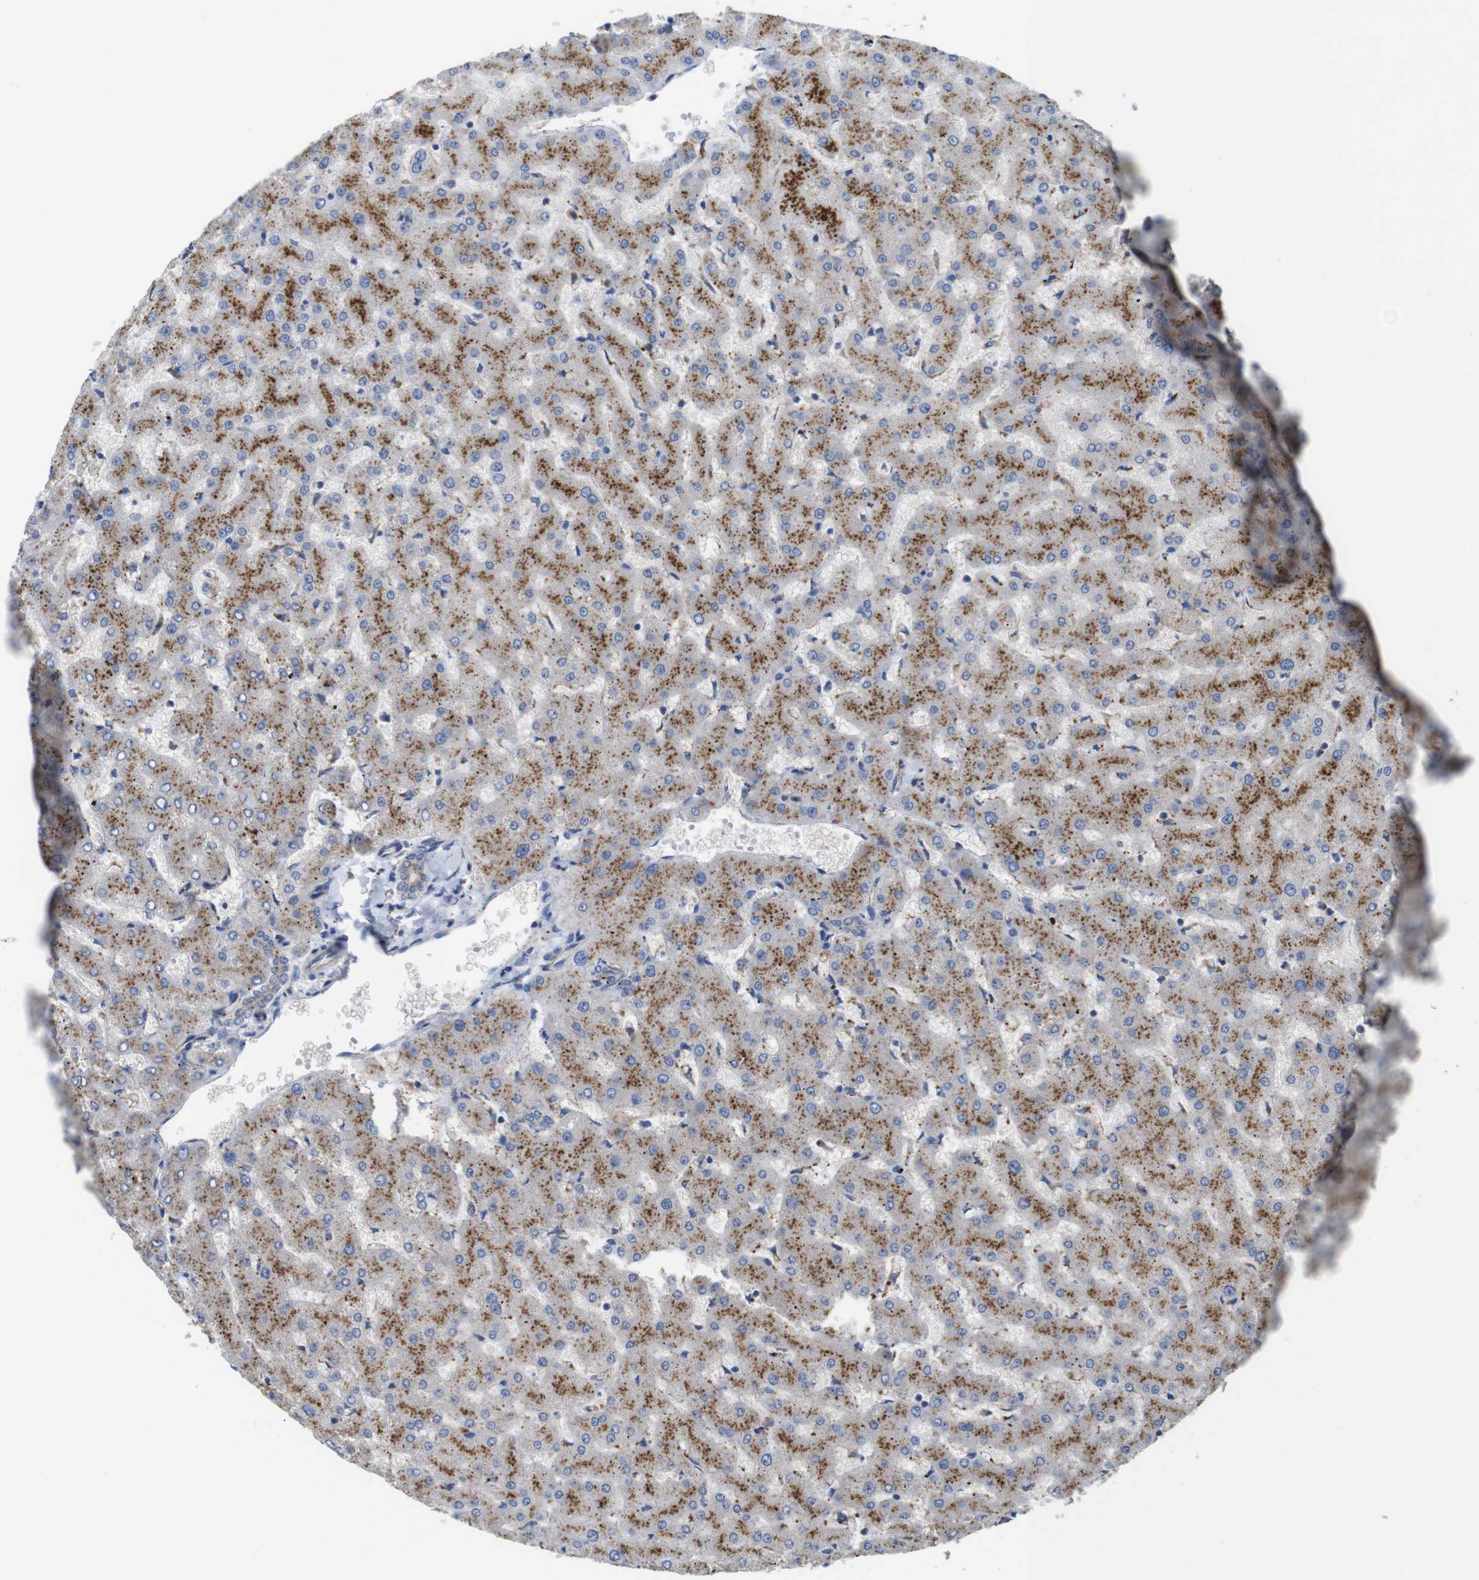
{"staining": {"intensity": "weak", "quantity": ">75%", "location": "cytoplasmic/membranous"}, "tissue": "liver", "cell_type": "Cholangiocytes", "image_type": "normal", "snomed": [{"axis": "morphology", "description": "Normal tissue, NOS"}, {"axis": "topography", "description": "Liver"}], "caption": "Benign liver exhibits weak cytoplasmic/membranous expression in about >75% of cholangiocytes, visualized by immunohistochemistry.", "gene": "NHLRC3", "patient": {"sex": "female", "age": 63}}